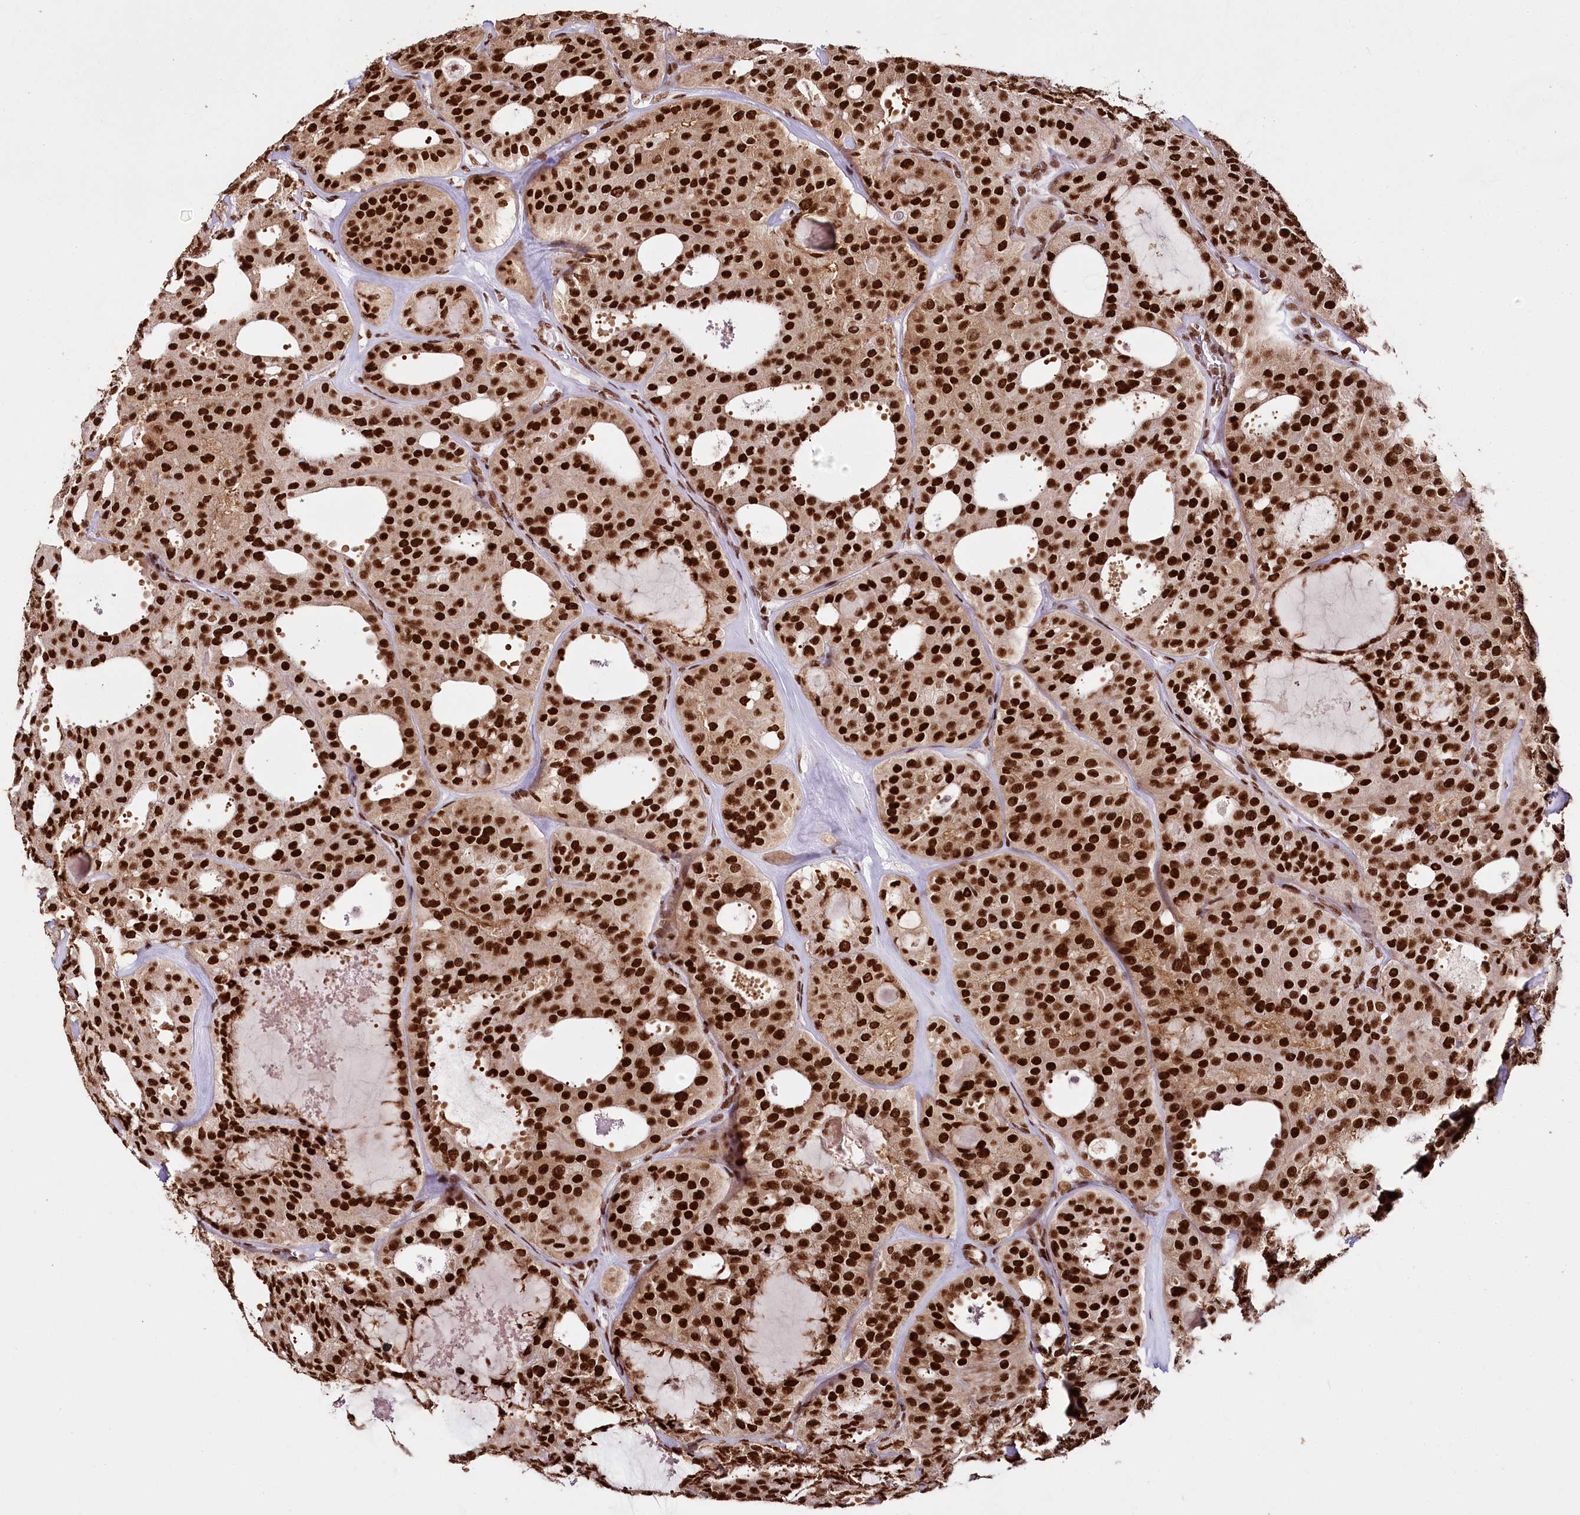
{"staining": {"intensity": "strong", "quantity": ">75%", "location": "nuclear"}, "tissue": "thyroid cancer", "cell_type": "Tumor cells", "image_type": "cancer", "snomed": [{"axis": "morphology", "description": "Follicular adenoma carcinoma, NOS"}, {"axis": "topography", "description": "Thyroid gland"}], "caption": "A high-resolution micrograph shows IHC staining of thyroid cancer (follicular adenoma carcinoma), which demonstrates strong nuclear positivity in about >75% of tumor cells.", "gene": "SMARCE1", "patient": {"sex": "male", "age": 75}}